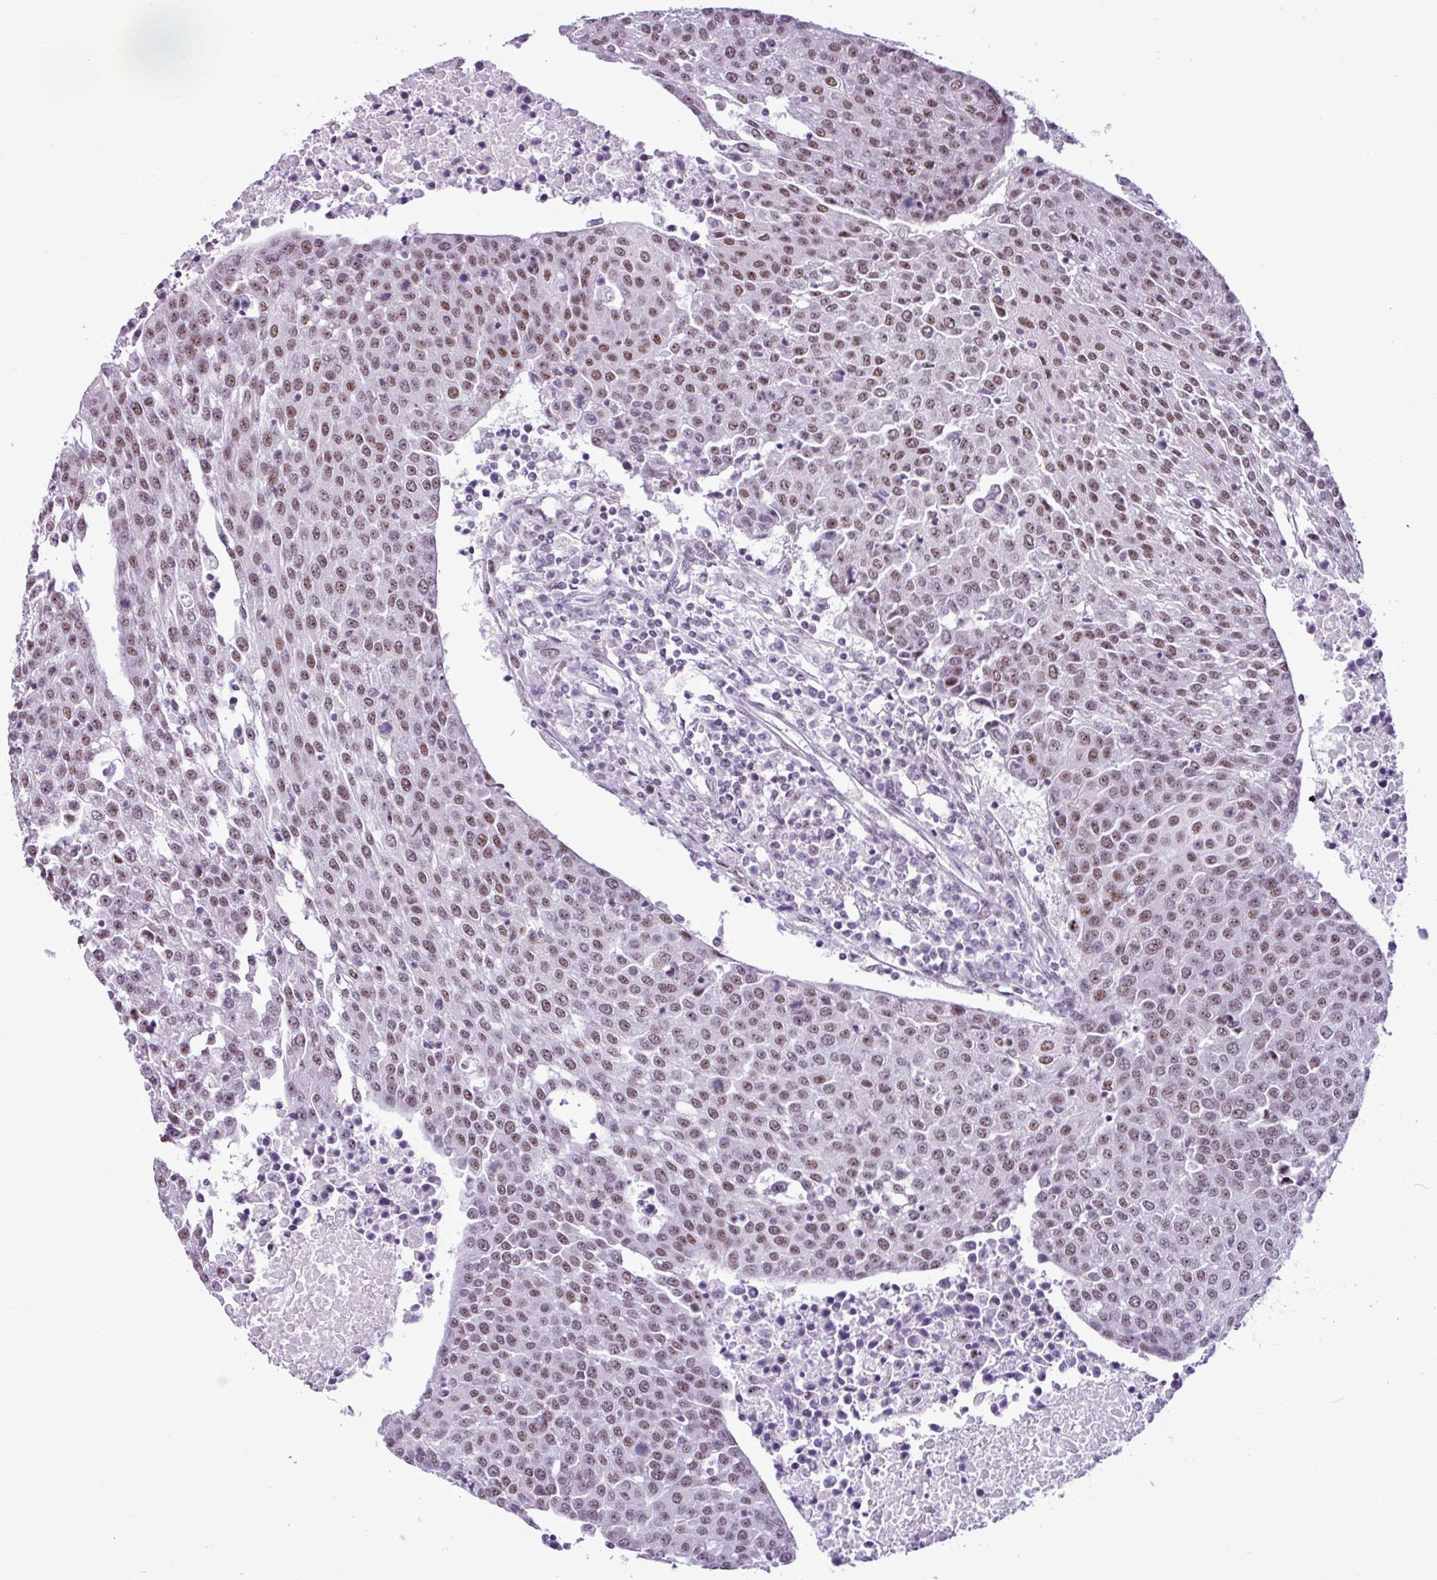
{"staining": {"intensity": "moderate", "quantity": ">75%", "location": "nuclear"}, "tissue": "urothelial cancer", "cell_type": "Tumor cells", "image_type": "cancer", "snomed": [{"axis": "morphology", "description": "Urothelial carcinoma, High grade"}, {"axis": "topography", "description": "Urinary bladder"}], "caption": "Urothelial cancer tissue displays moderate nuclear staining in approximately >75% of tumor cells", "gene": "UTP18", "patient": {"sex": "female", "age": 85}}